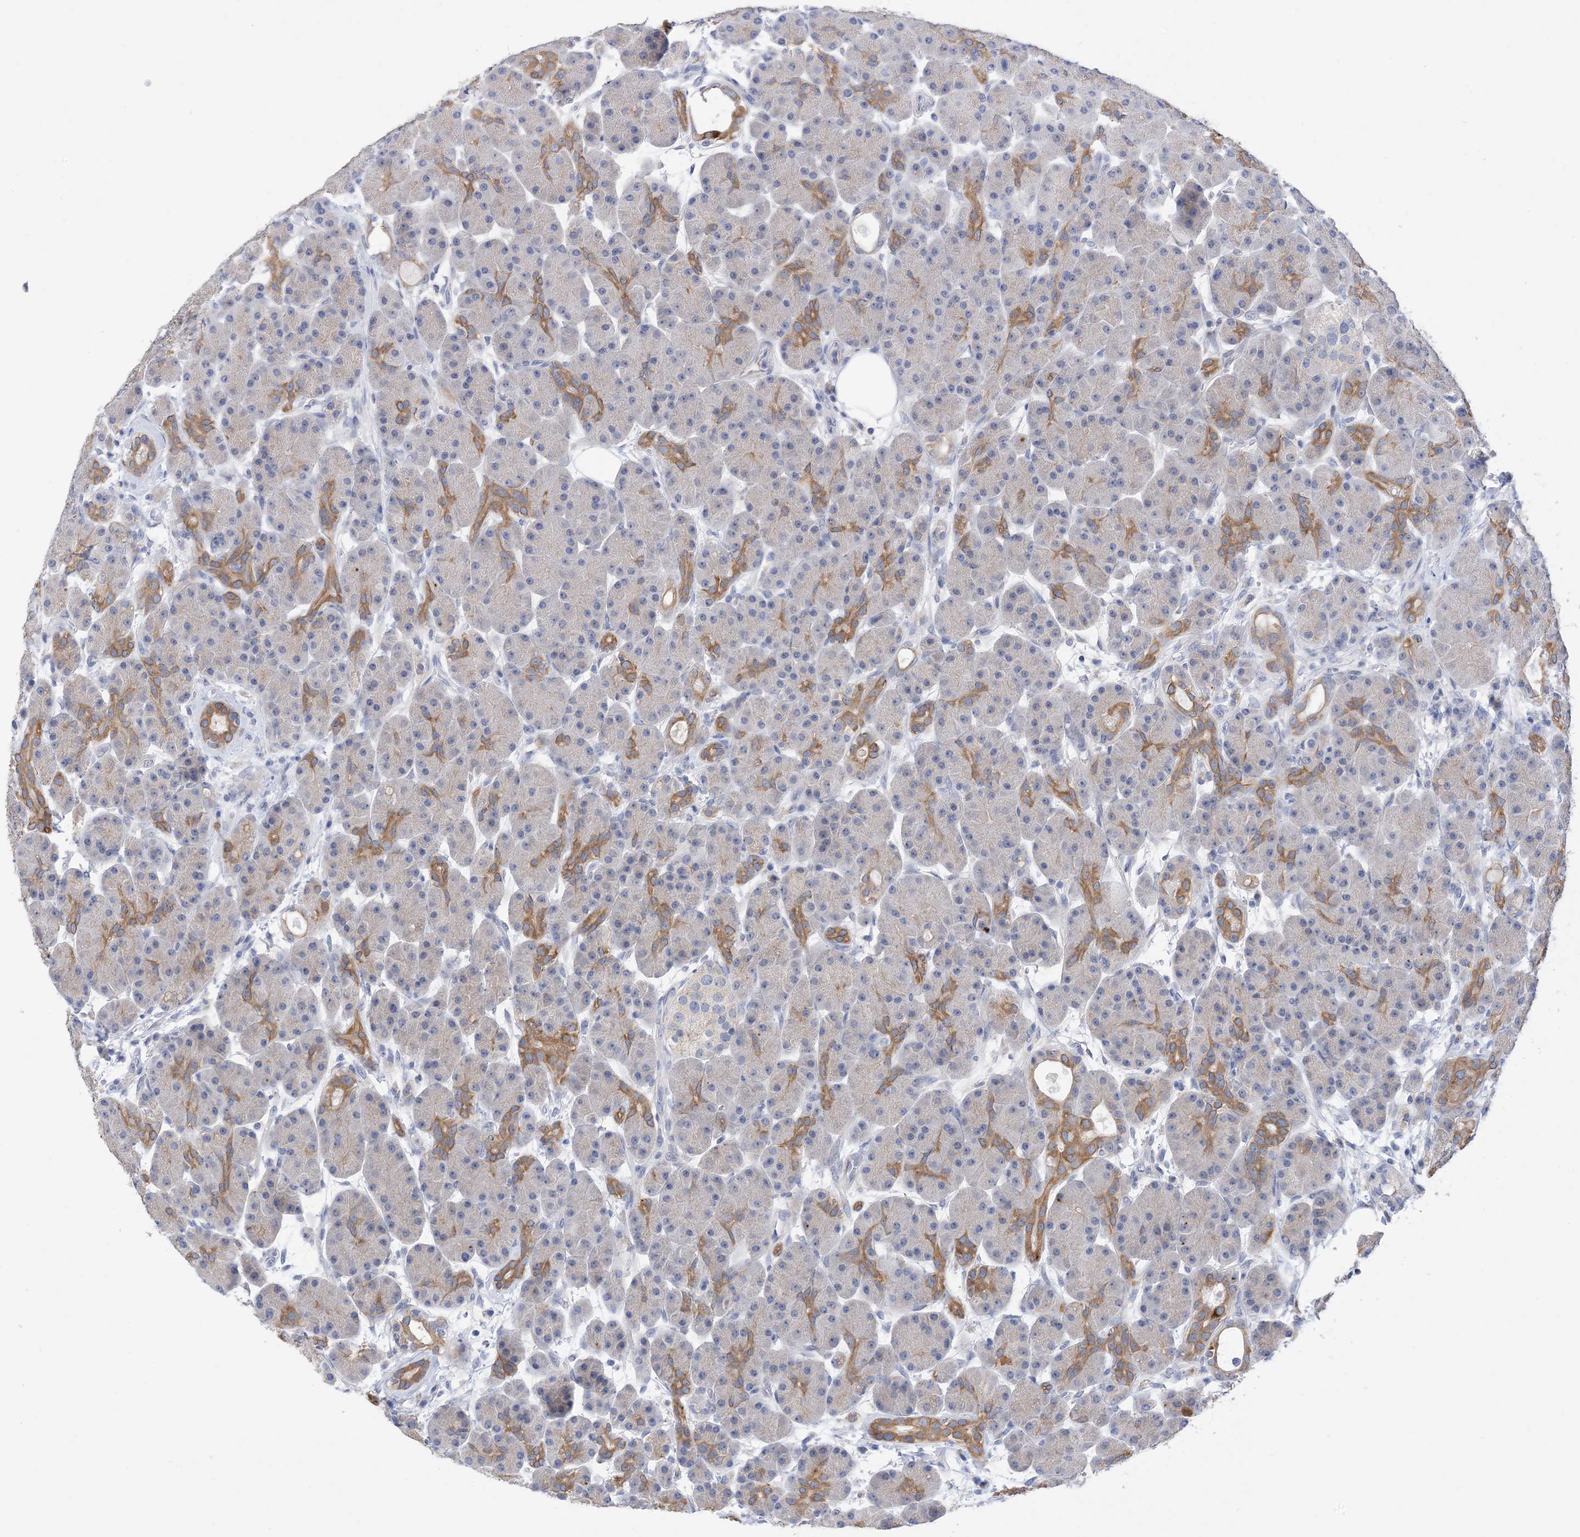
{"staining": {"intensity": "moderate", "quantity": "25%-75%", "location": "cytoplasmic/membranous"}, "tissue": "pancreas", "cell_type": "Exocrine glandular cells", "image_type": "normal", "snomed": [{"axis": "morphology", "description": "Normal tissue, NOS"}, {"axis": "topography", "description": "Pancreas"}], "caption": "This photomicrograph displays IHC staining of unremarkable human pancreas, with medium moderate cytoplasmic/membranous expression in about 25%-75% of exocrine glandular cells.", "gene": "PLK4", "patient": {"sex": "male", "age": 63}}